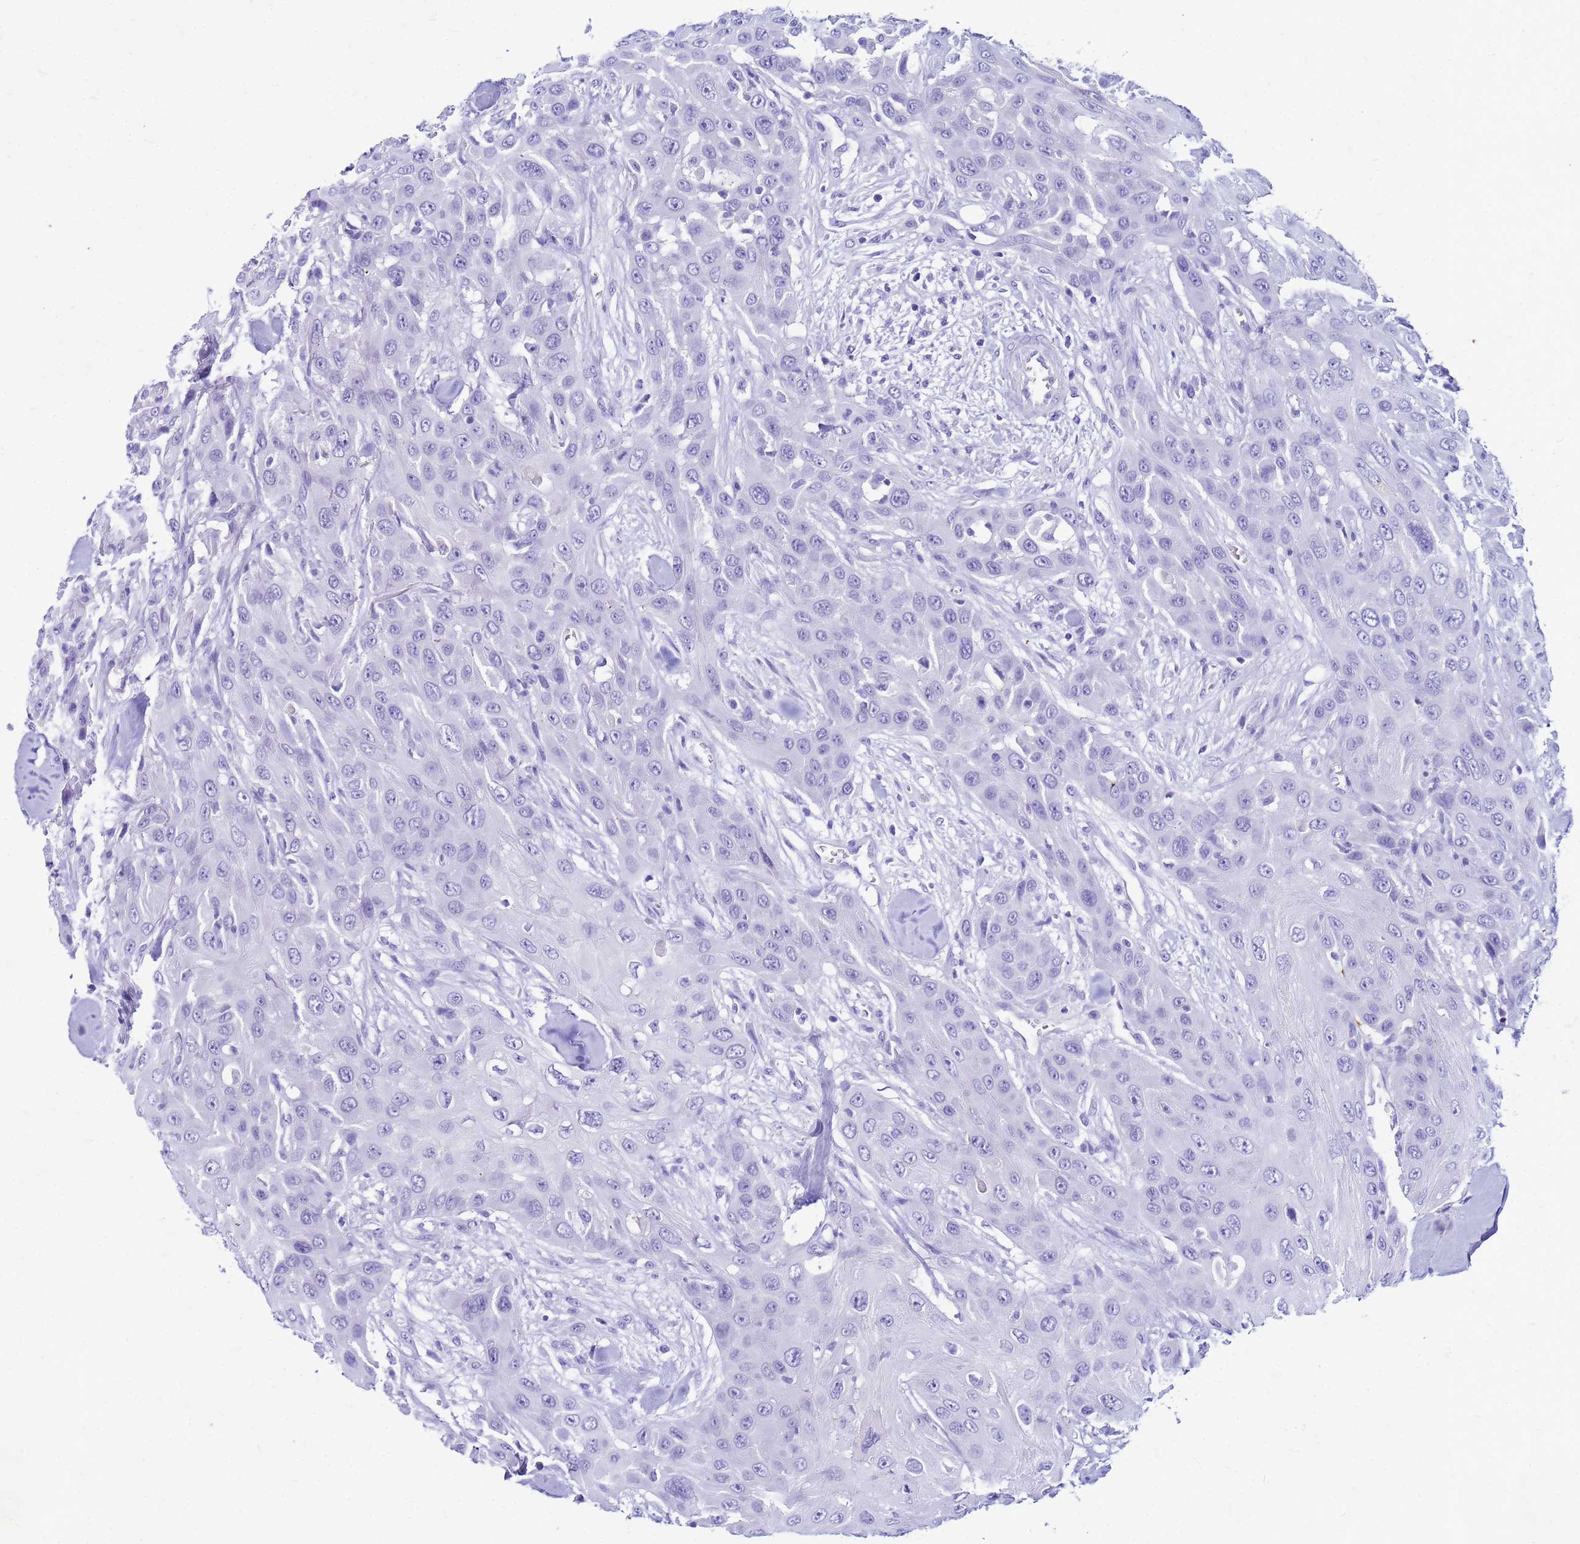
{"staining": {"intensity": "negative", "quantity": "none", "location": "none"}, "tissue": "head and neck cancer", "cell_type": "Tumor cells", "image_type": "cancer", "snomed": [{"axis": "morphology", "description": "Squamous cell carcinoma, NOS"}, {"axis": "topography", "description": "Head-Neck"}], "caption": "A histopathology image of human head and neck squamous cell carcinoma is negative for staining in tumor cells.", "gene": "CFAP100", "patient": {"sex": "male", "age": 81}}